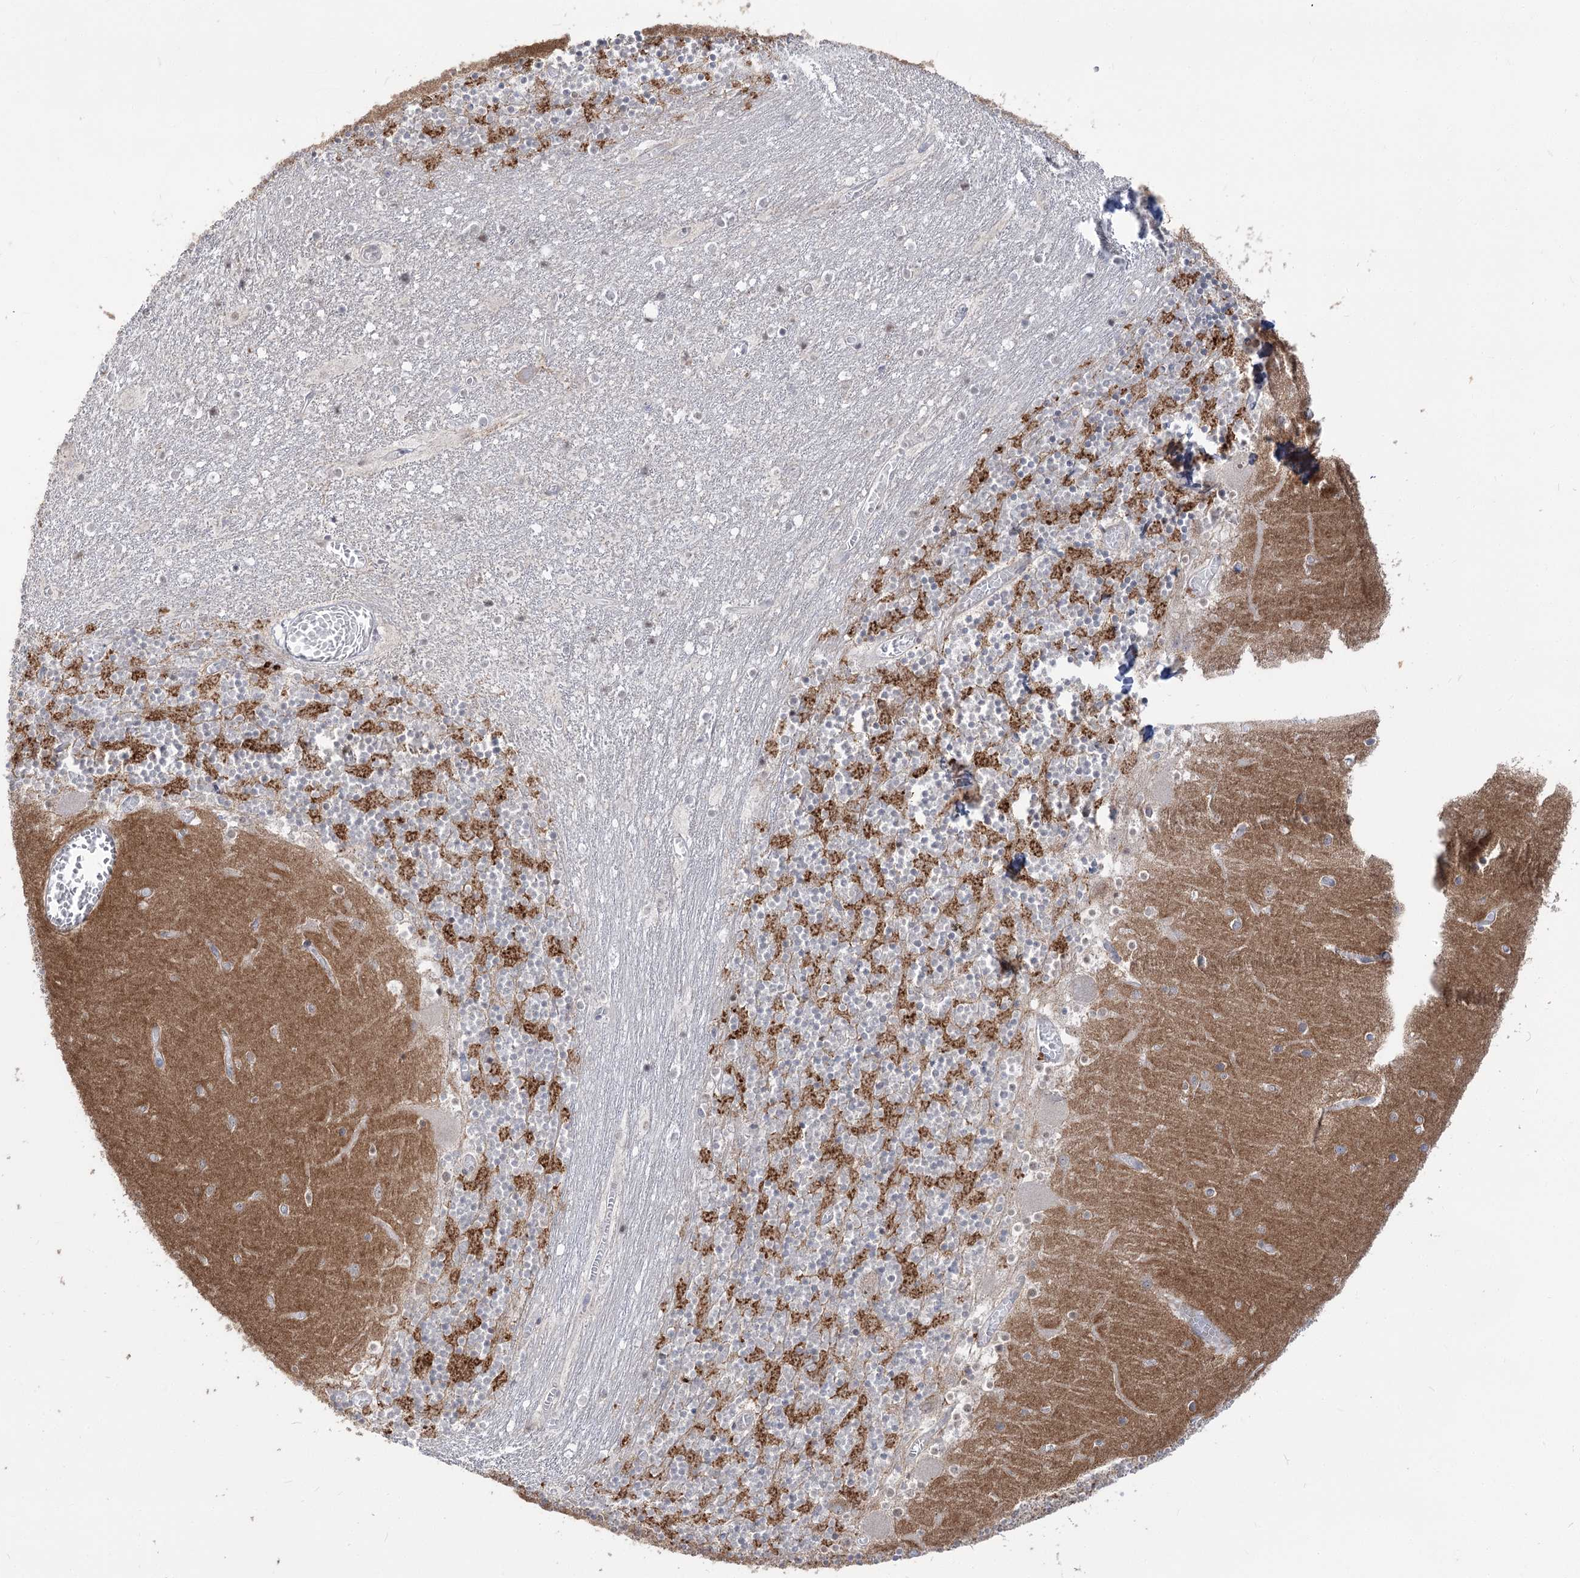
{"staining": {"intensity": "moderate", "quantity": "25%-75%", "location": "cytoplasmic/membranous"}, "tissue": "cerebellum", "cell_type": "Cells in granular layer", "image_type": "normal", "snomed": [{"axis": "morphology", "description": "Normal tissue, NOS"}, {"axis": "topography", "description": "Cerebellum"}], "caption": "This photomicrograph shows immunohistochemistry staining of normal human cerebellum, with medium moderate cytoplasmic/membranous staining in approximately 25%-75% of cells in granular layer.", "gene": "ZSCAN23", "patient": {"sex": "female", "age": 28}}